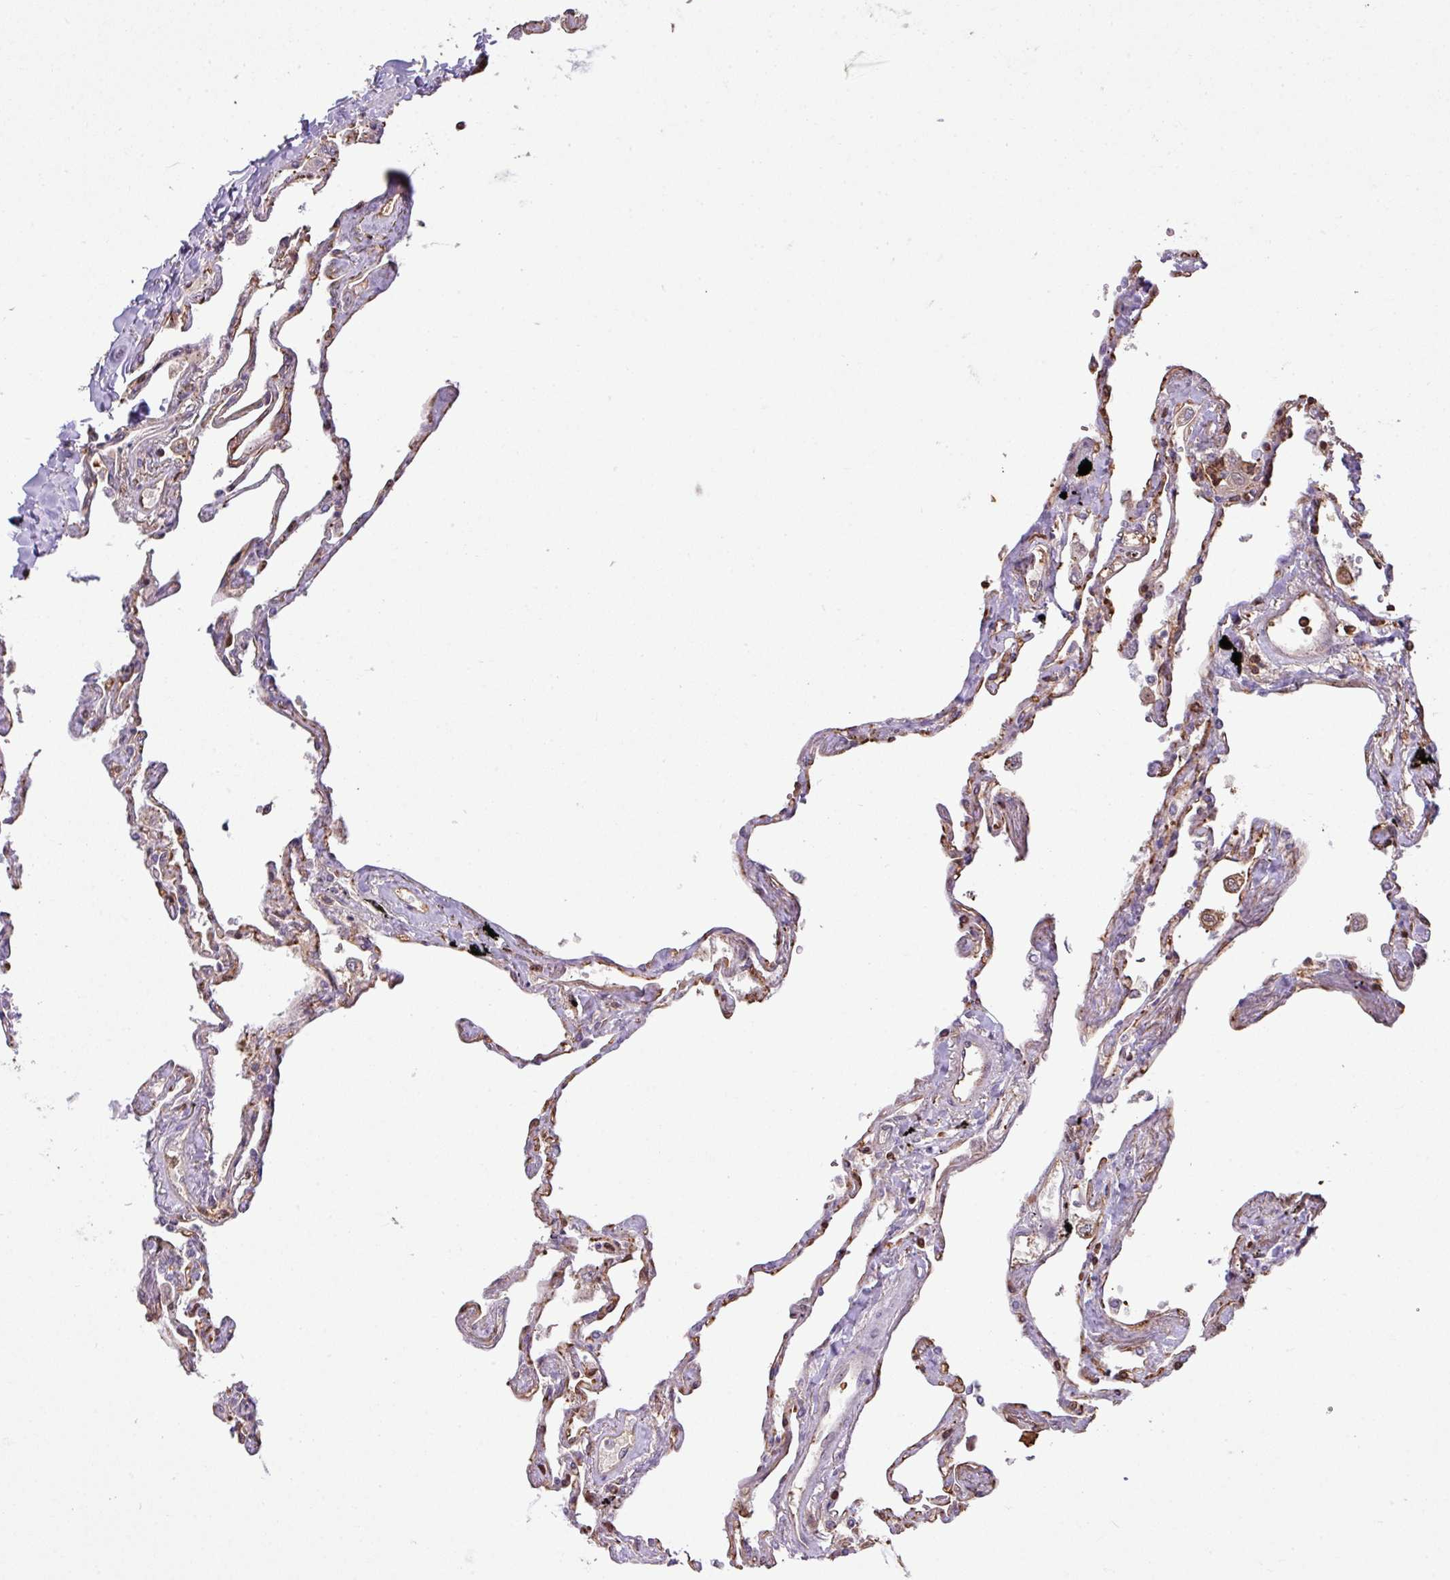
{"staining": {"intensity": "moderate", "quantity": "25%-75%", "location": "cytoplasmic/membranous,nuclear"}, "tissue": "lung", "cell_type": "Alveolar cells", "image_type": "normal", "snomed": [{"axis": "morphology", "description": "Normal tissue, NOS"}, {"axis": "topography", "description": "Lung"}], "caption": "A high-resolution micrograph shows immunohistochemistry staining of normal lung, which displays moderate cytoplasmic/membranous,nuclear positivity in approximately 25%-75% of alveolar cells. (DAB = brown stain, brightfield microscopy at high magnification).", "gene": "GON7", "patient": {"sex": "female", "age": 67}}